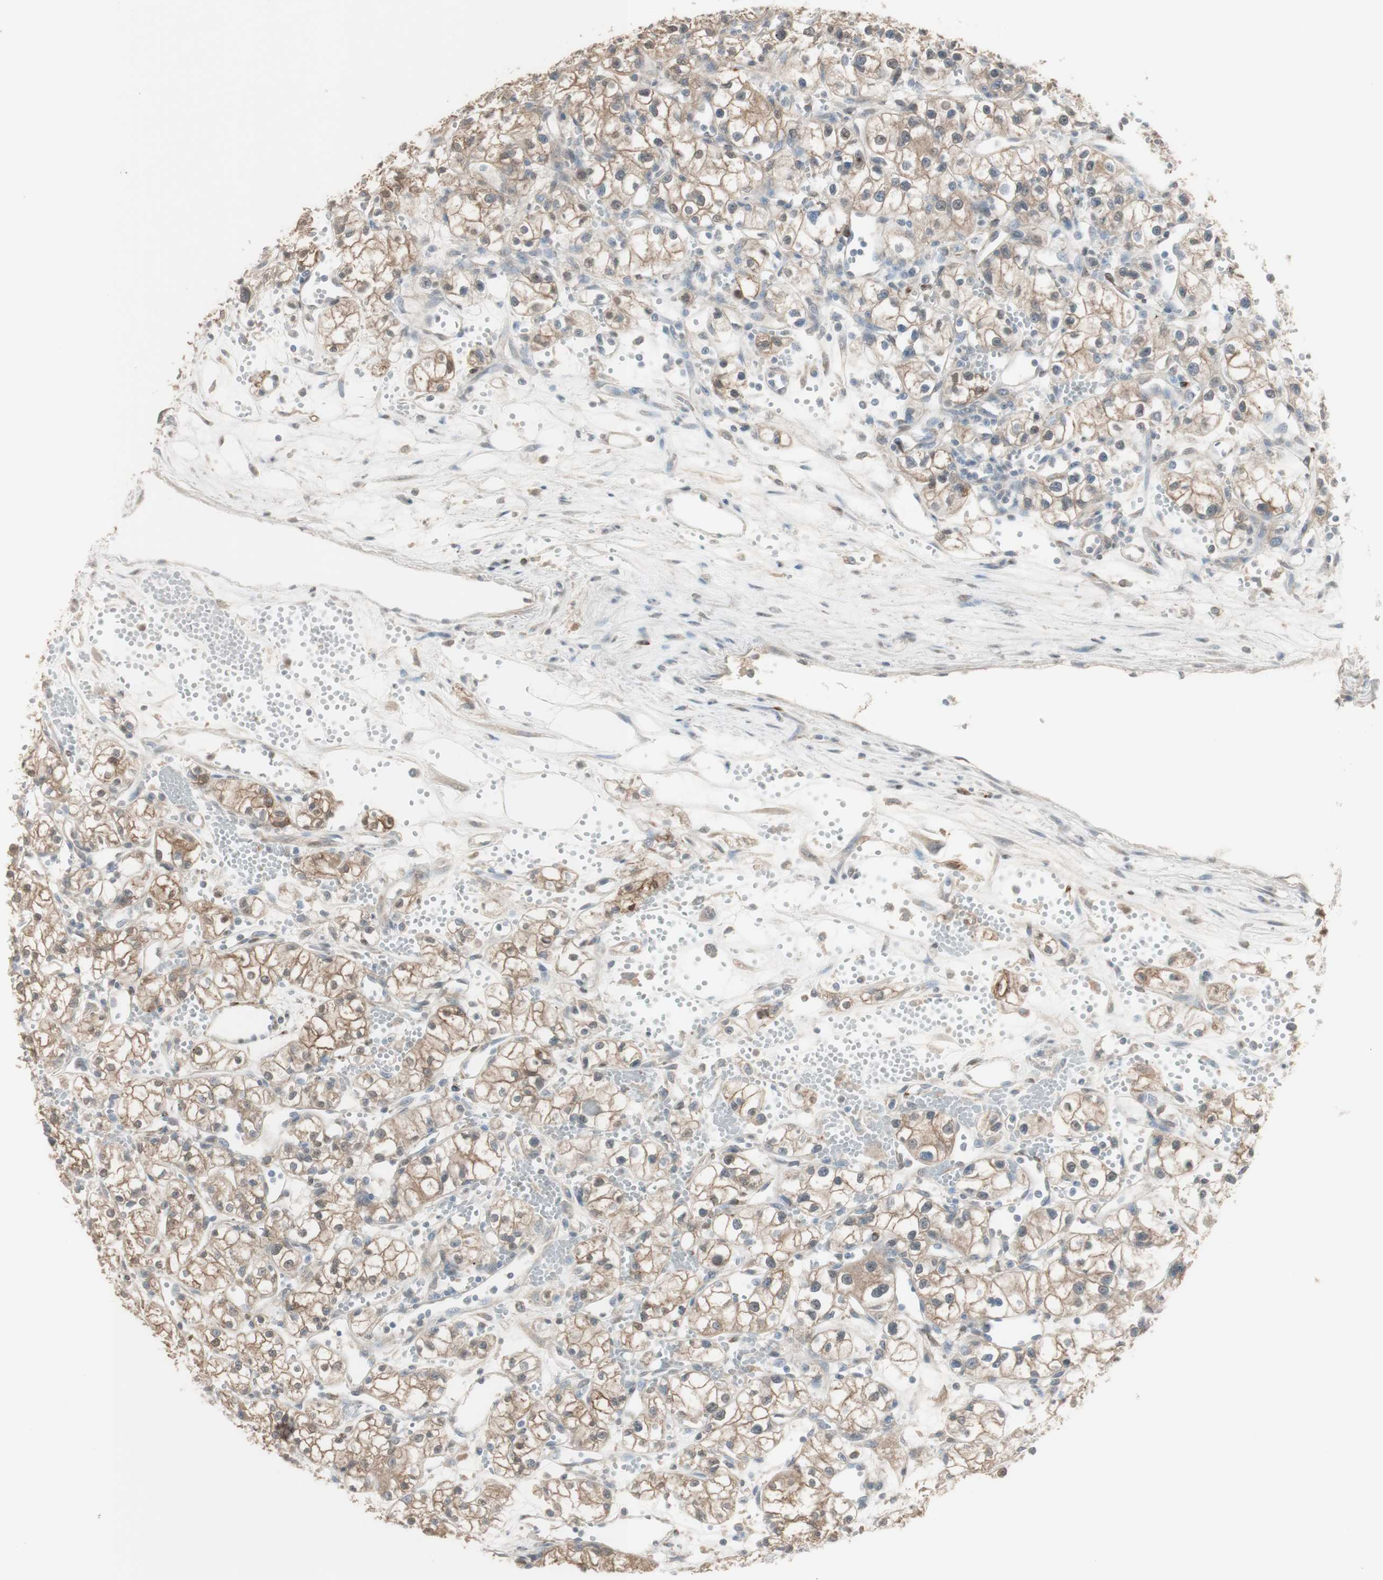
{"staining": {"intensity": "moderate", "quantity": ">75%", "location": "cytoplasmic/membranous"}, "tissue": "renal cancer", "cell_type": "Tumor cells", "image_type": "cancer", "snomed": [{"axis": "morphology", "description": "Normal tissue, NOS"}, {"axis": "morphology", "description": "Adenocarcinoma, NOS"}, {"axis": "topography", "description": "Kidney"}], "caption": "Renal cancer (adenocarcinoma) stained with DAB (3,3'-diaminobenzidine) immunohistochemistry exhibits medium levels of moderate cytoplasmic/membranous positivity in approximately >75% of tumor cells.", "gene": "MUC3A", "patient": {"sex": "male", "age": 59}}